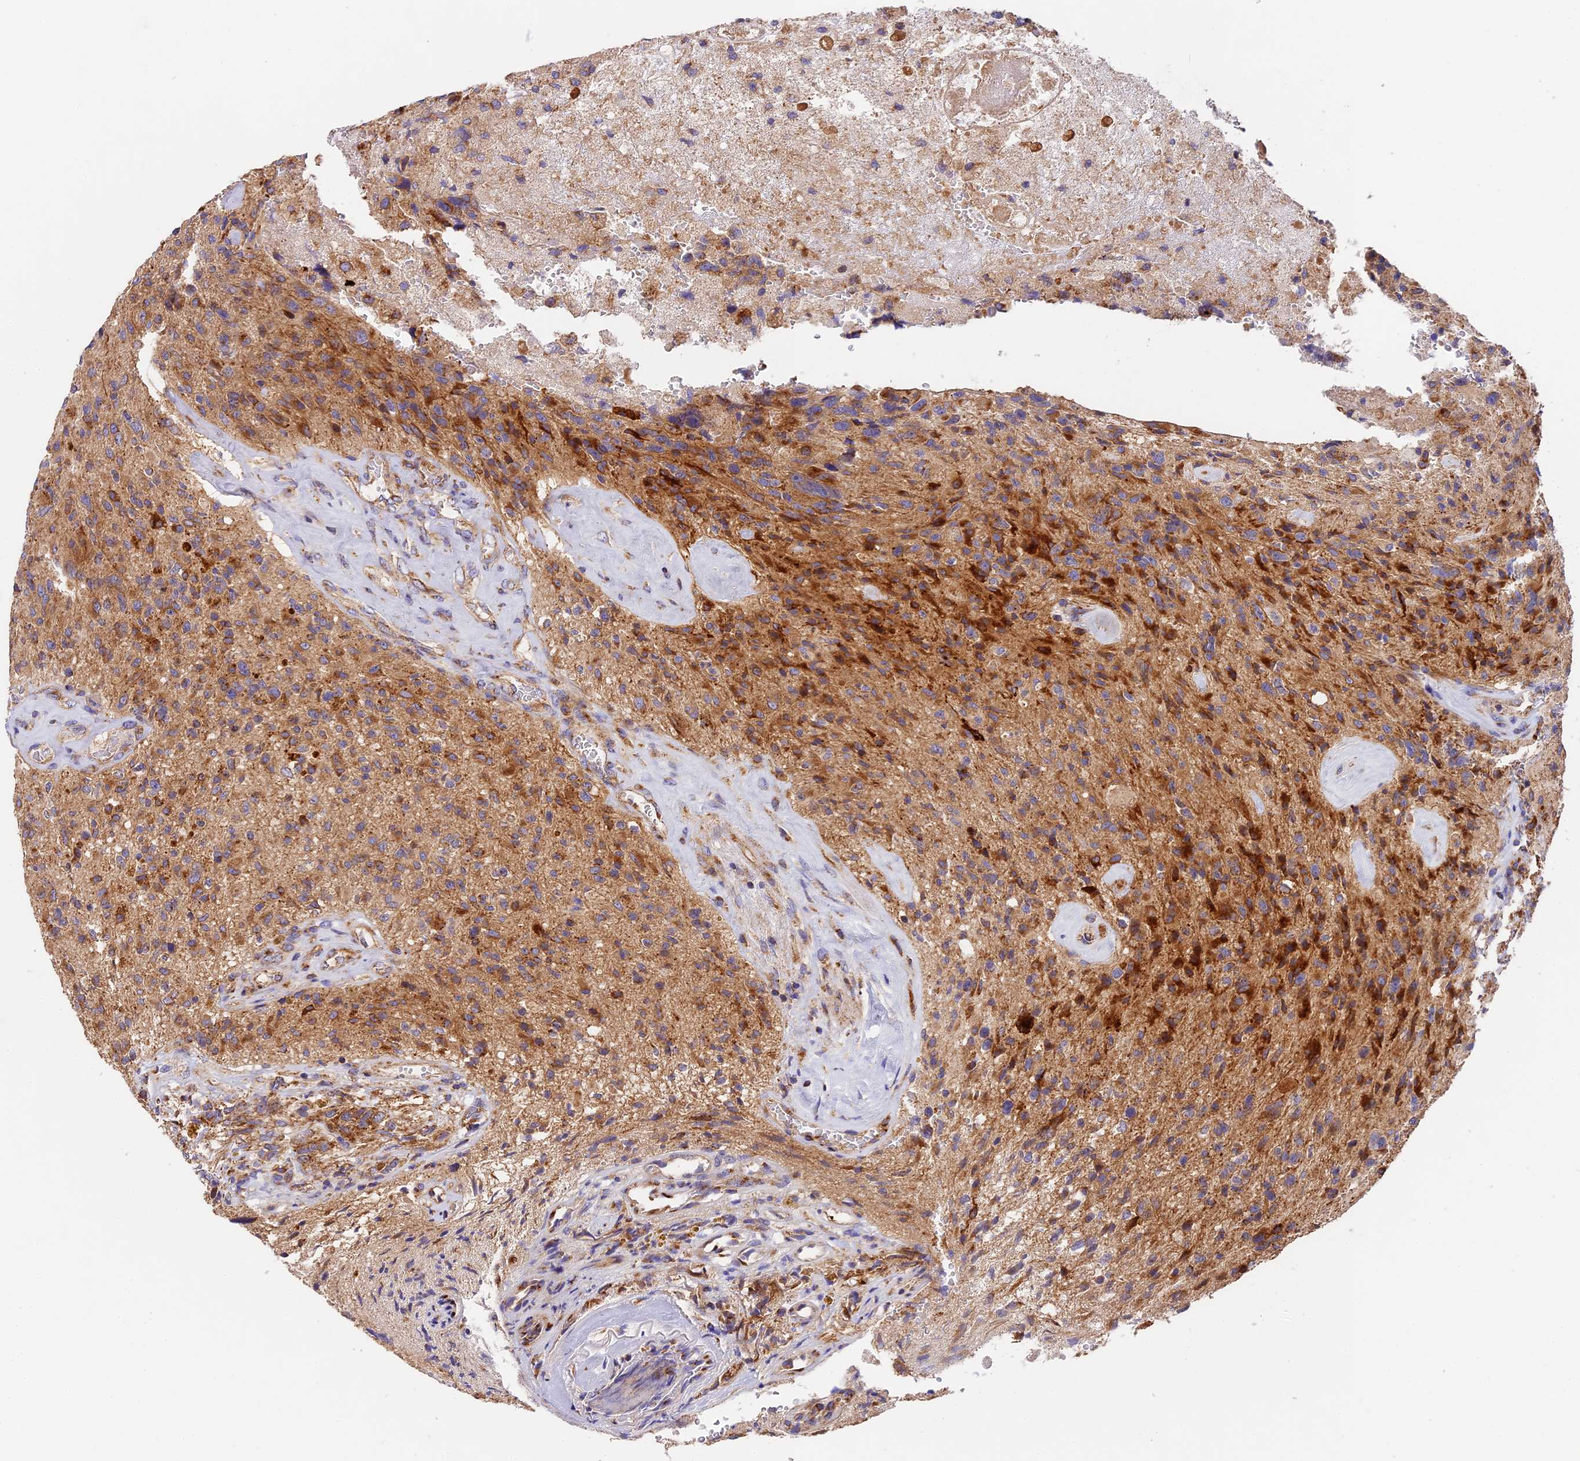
{"staining": {"intensity": "moderate", "quantity": ">75%", "location": "cytoplasmic/membranous"}, "tissue": "glioma", "cell_type": "Tumor cells", "image_type": "cancer", "snomed": [{"axis": "morphology", "description": "Glioma, malignant, High grade"}, {"axis": "topography", "description": "Brain"}], "caption": "A brown stain highlights moderate cytoplasmic/membranous expression of a protein in malignant glioma (high-grade) tumor cells. Using DAB (brown) and hematoxylin (blue) stains, captured at high magnification using brightfield microscopy.", "gene": "MRAS", "patient": {"sex": "male", "age": 69}}